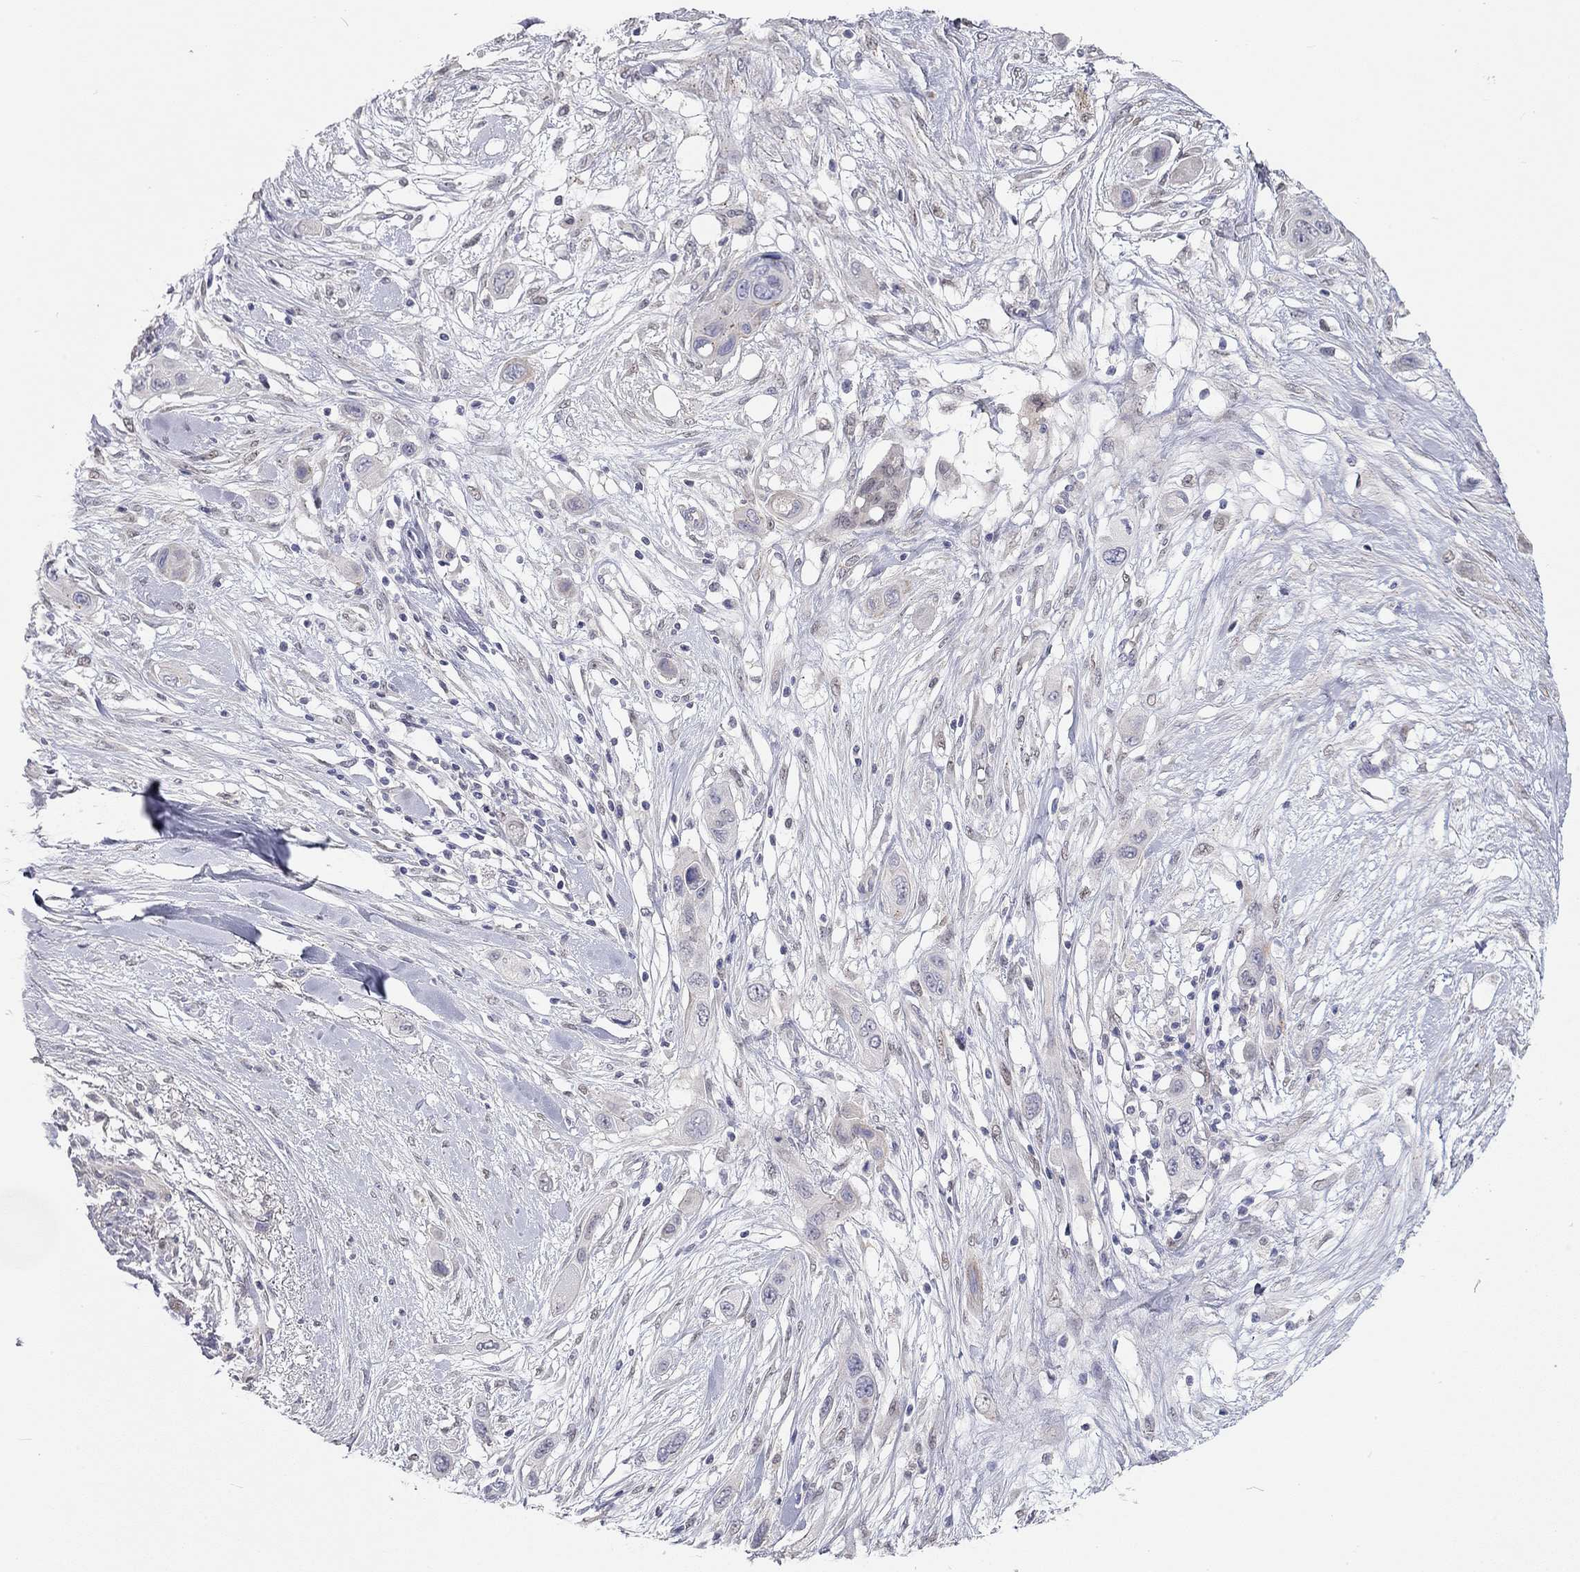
{"staining": {"intensity": "negative", "quantity": "none", "location": "none"}, "tissue": "skin cancer", "cell_type": "Tumor cells", "image_type": "cancer", "snomed": [{"axis": "morphology", "description": "Squamous cell carcinoma, NOS"}, {"axis": "topography", "description": "Skin"}], "caption": "Skin cancer stained for a protein using immunohistochemistry shows no expression tumor cells.", "gene": "PAPSS2", "patient": {"sex": "male", "age": 79}}